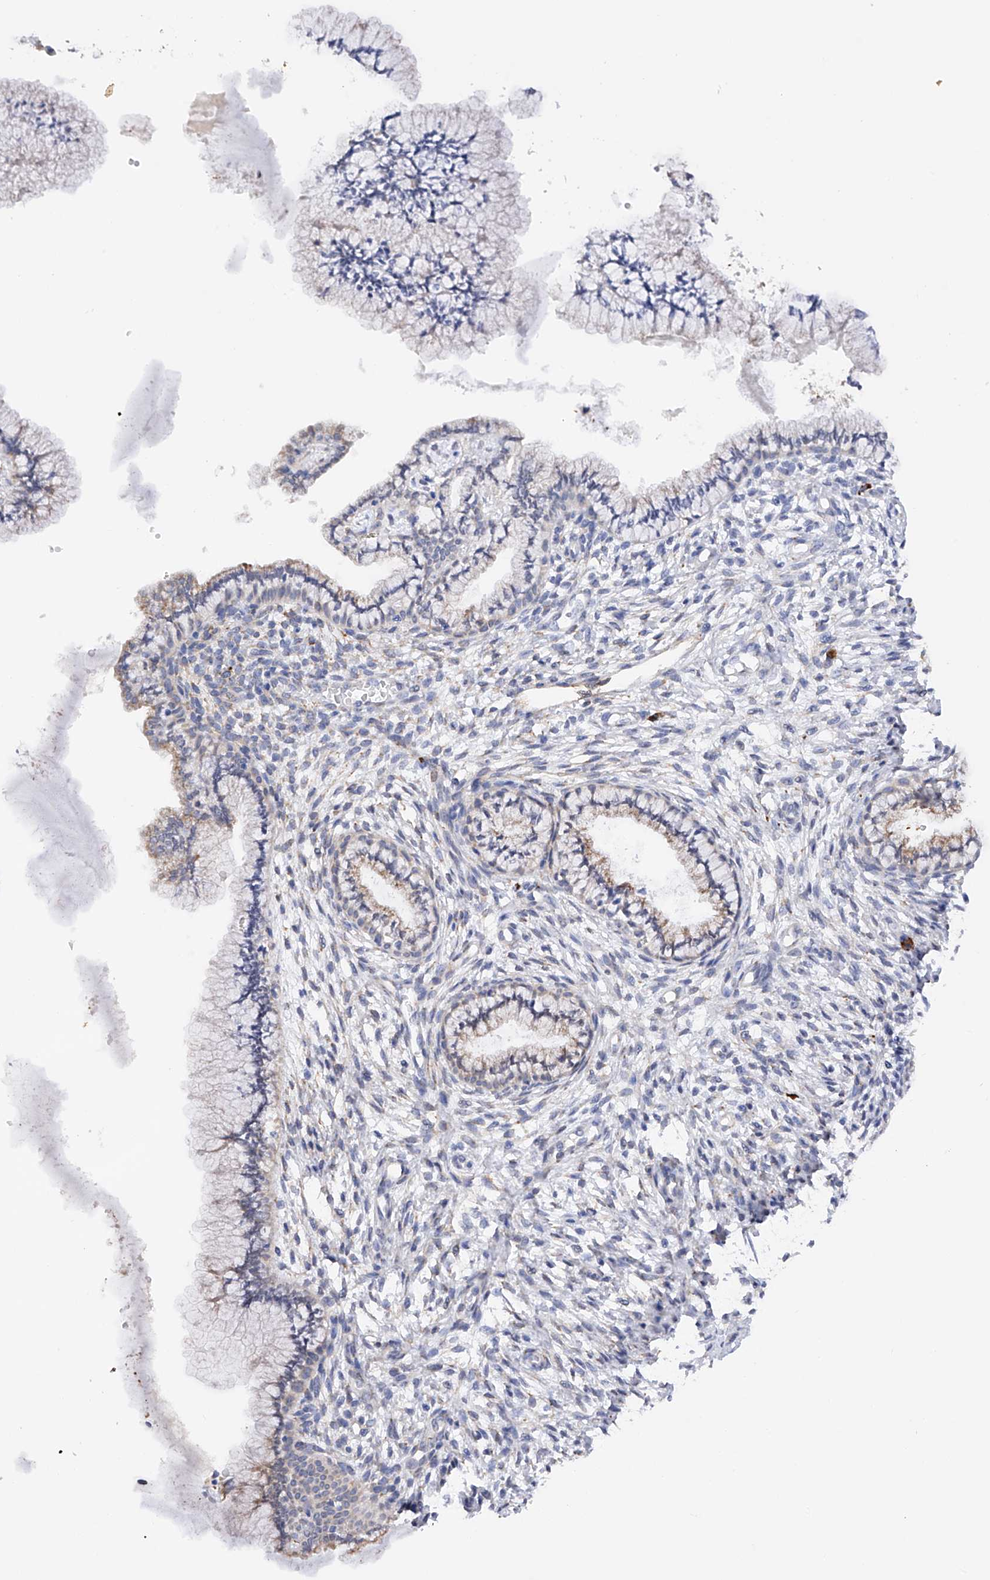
{"staining": {"intensity": "weak", "quantity": "25%-75%", "location": "cytoplasmic/membranous"}, "tissue": "cervix", "cell_type": "Glandular cells", "image_type": "normal", "snomed": [{"axis": "morphology", "description": "Normal tissue, NOS"}, {"axis": "topography", "description": "Cervix"}], "caption": "The micrograph reveals a brown stain indicating the presence of a protein in the cytoplasmic/membranous of glandular cells in cervix. (brown staining indicates protein expression, while blue staining denotes nuclei).", "gene": "PDIA5", "patient": {"sex": "female", "age": 36}}